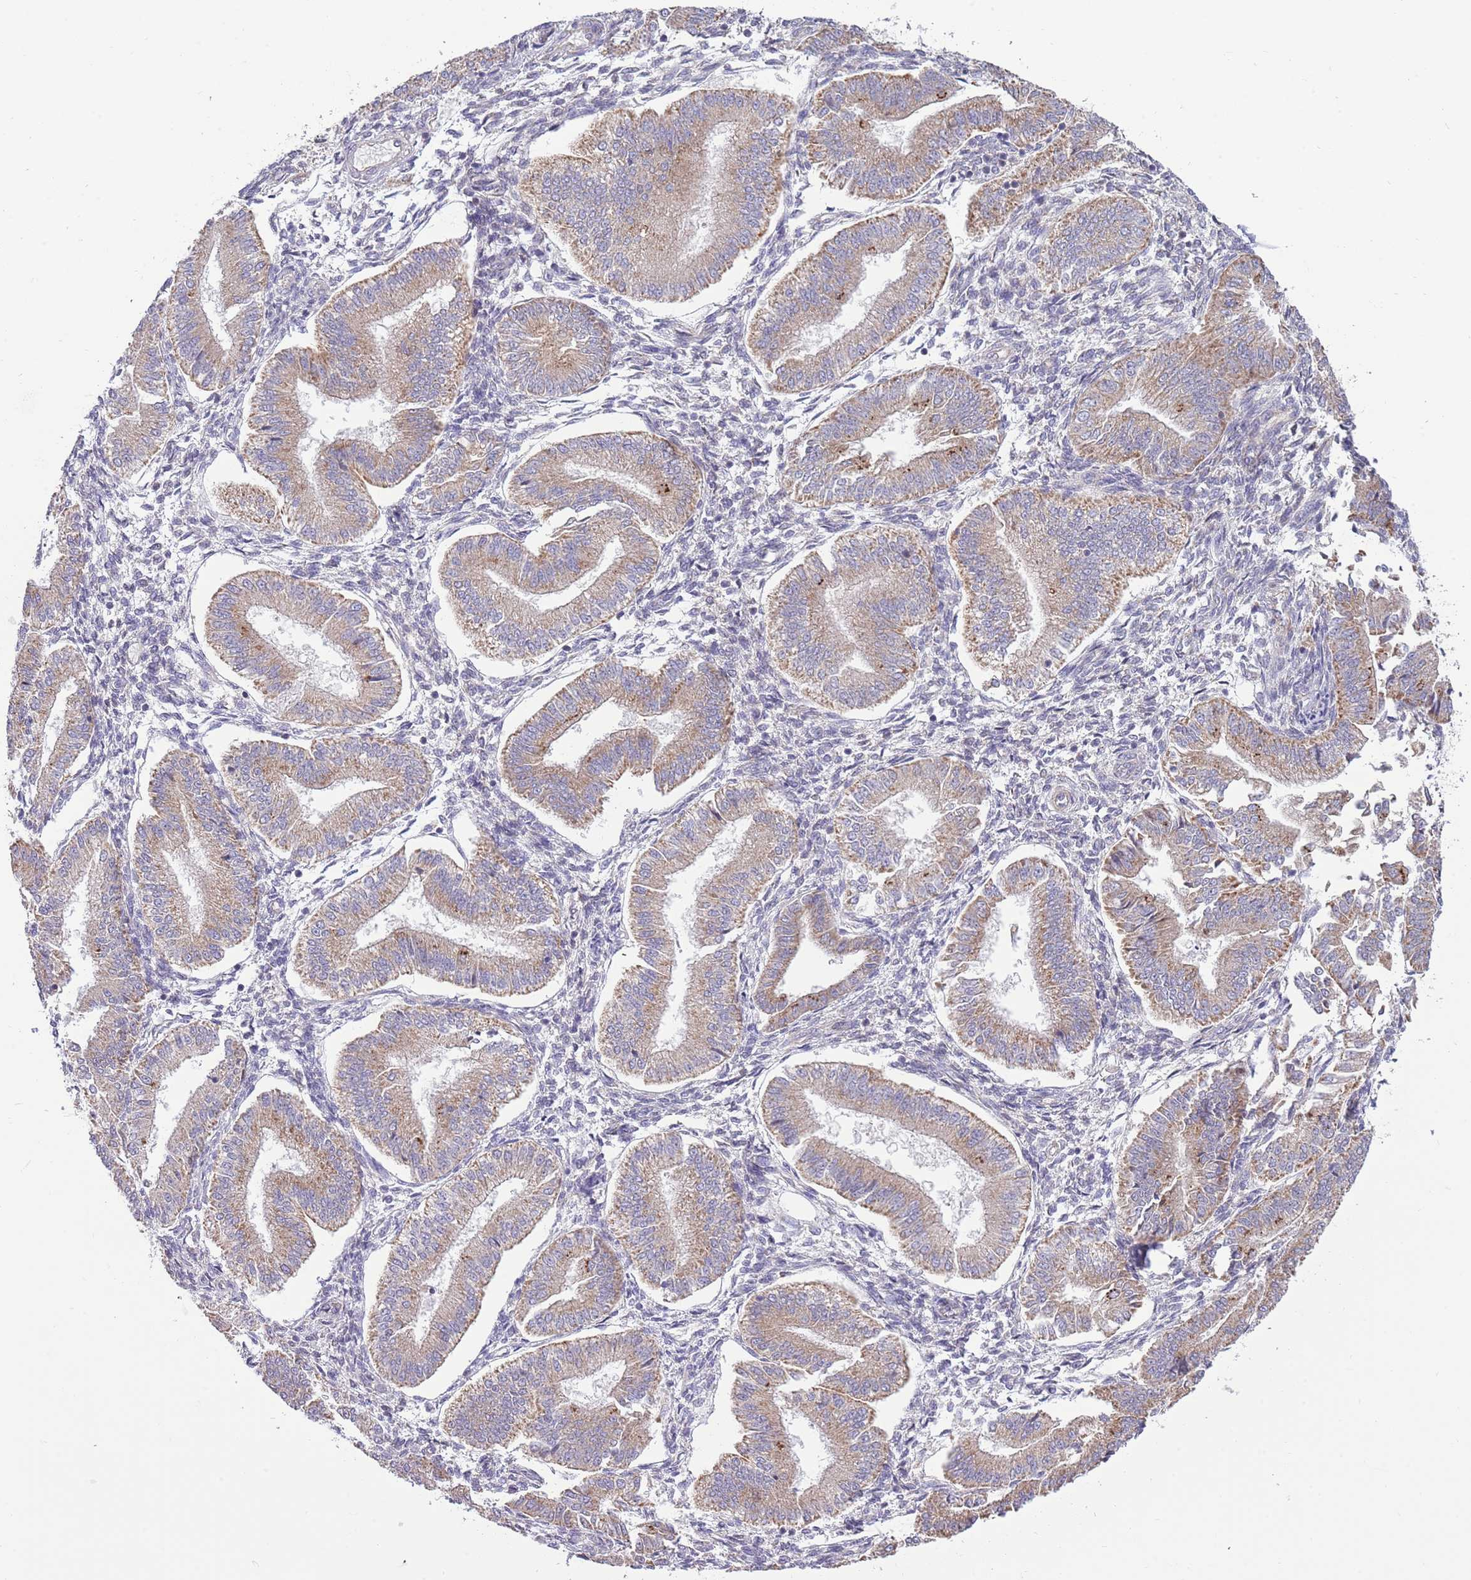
{"staining": {"intensity": "moderate", "quantity": "25%-75%", "location": "nuclear"}, "tissue": "endometrium", "cell_type": "Cells in endometrial stroma", "image_type": "normal", "snomed": [{"axis": "morphology", "description": "Normal tissue, NOS"}, {"axis": "topography", "description": "Endometrium"}], "caption": "Endometrium was stained to show a protein in brown. There is medium levels of moderate nuclear expression in approximately 25%-75% of cells in endometrial stroma. Nuclei are stained in blue.", "gene": "ARL2BP", "patient": {"sex": "female", "age": 39}}